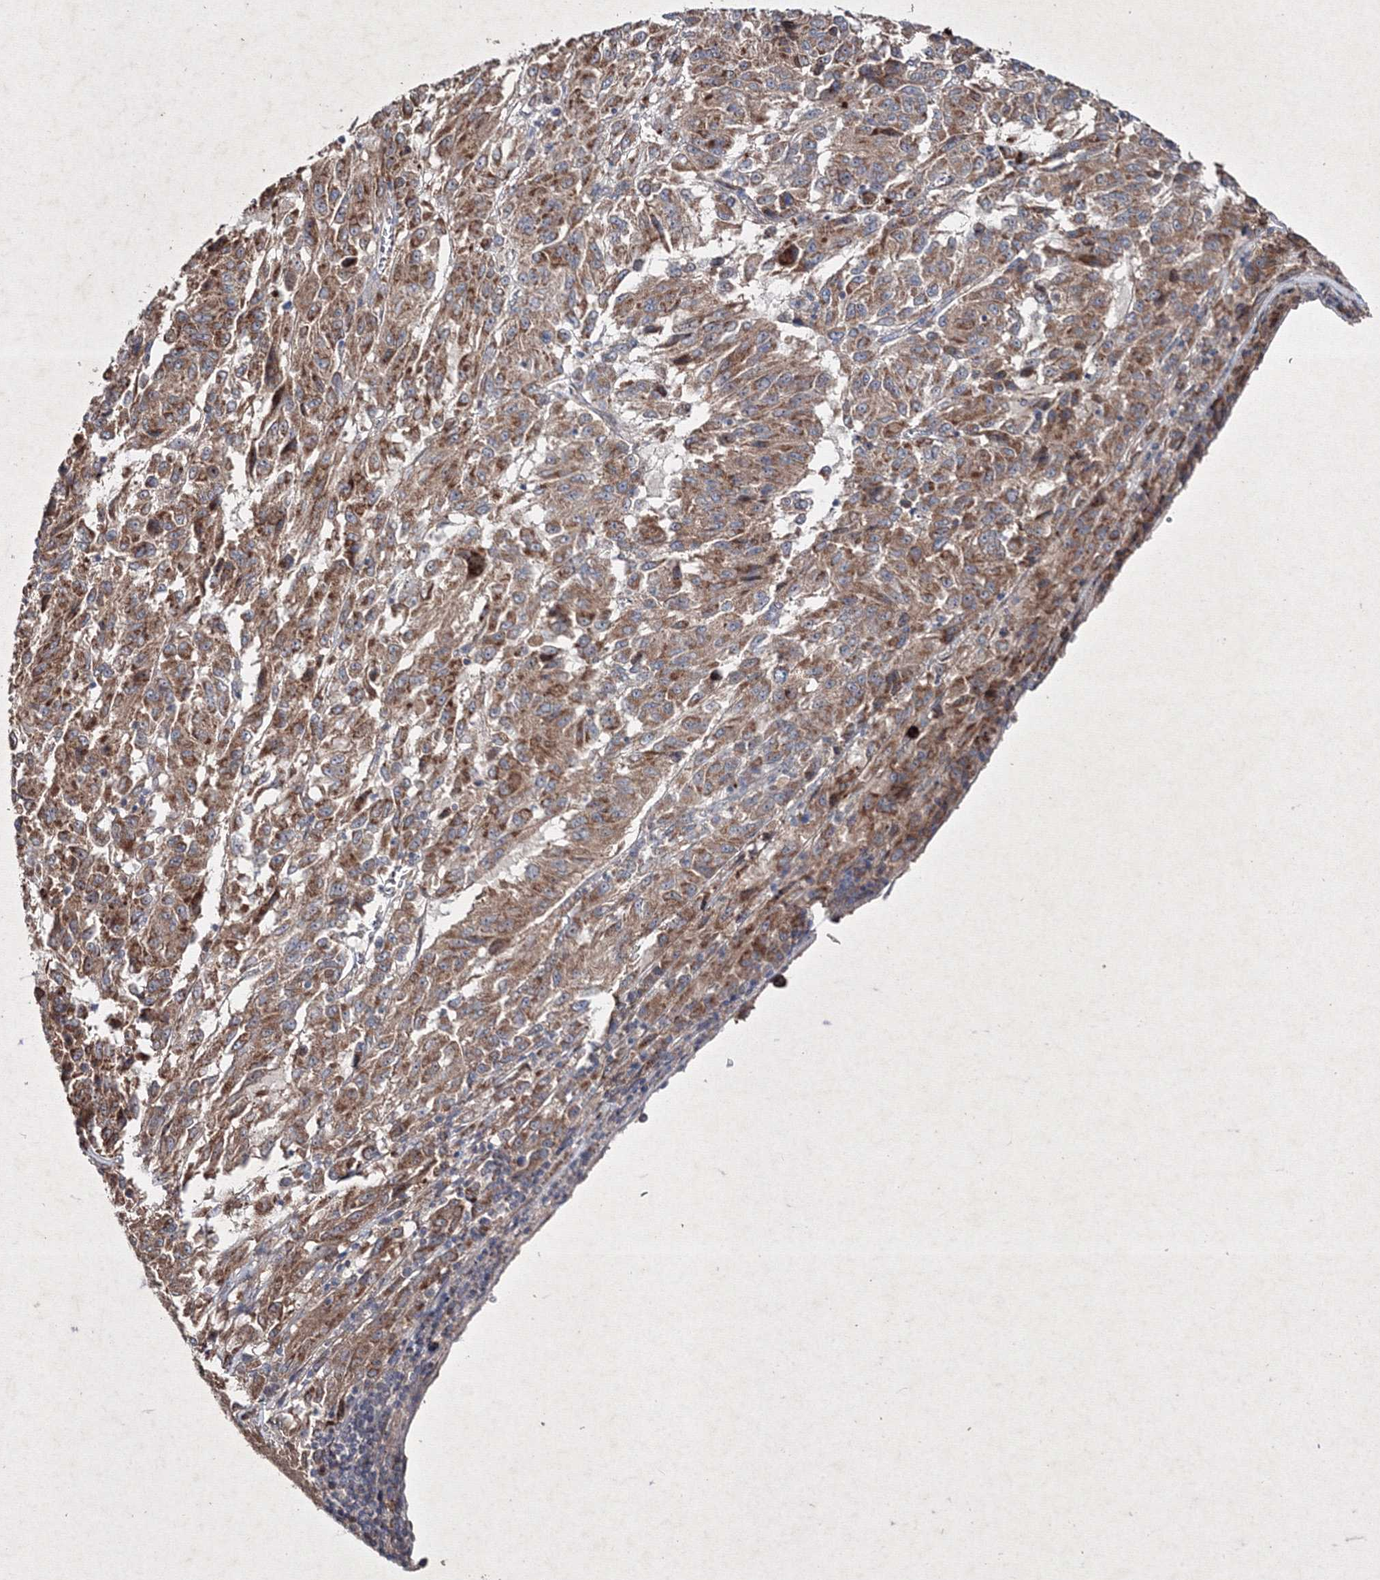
{"staining": {"intensity": "moderate", "quantity": ">75%", "location": "cytoplasmic/membranous"}, "tissue": "melanoma", "cell_type": "Tumor cells", "image_type": "cancer", "snomed": [{"axis": "morphology", "description": "Malignant melanoma, Metastatic site"}, {"axis": "topography", "description": "Lung"}], "caption": "A photomicrograph showing moderate cytoplasmic/membranous positivity in approximately >75% of tumor cells in malignant melanoma (metastatic site), as visualized by brown immunohistochemical staining.", "gene": "GFM1", "patient": {"sex": "male", "age": 64}}